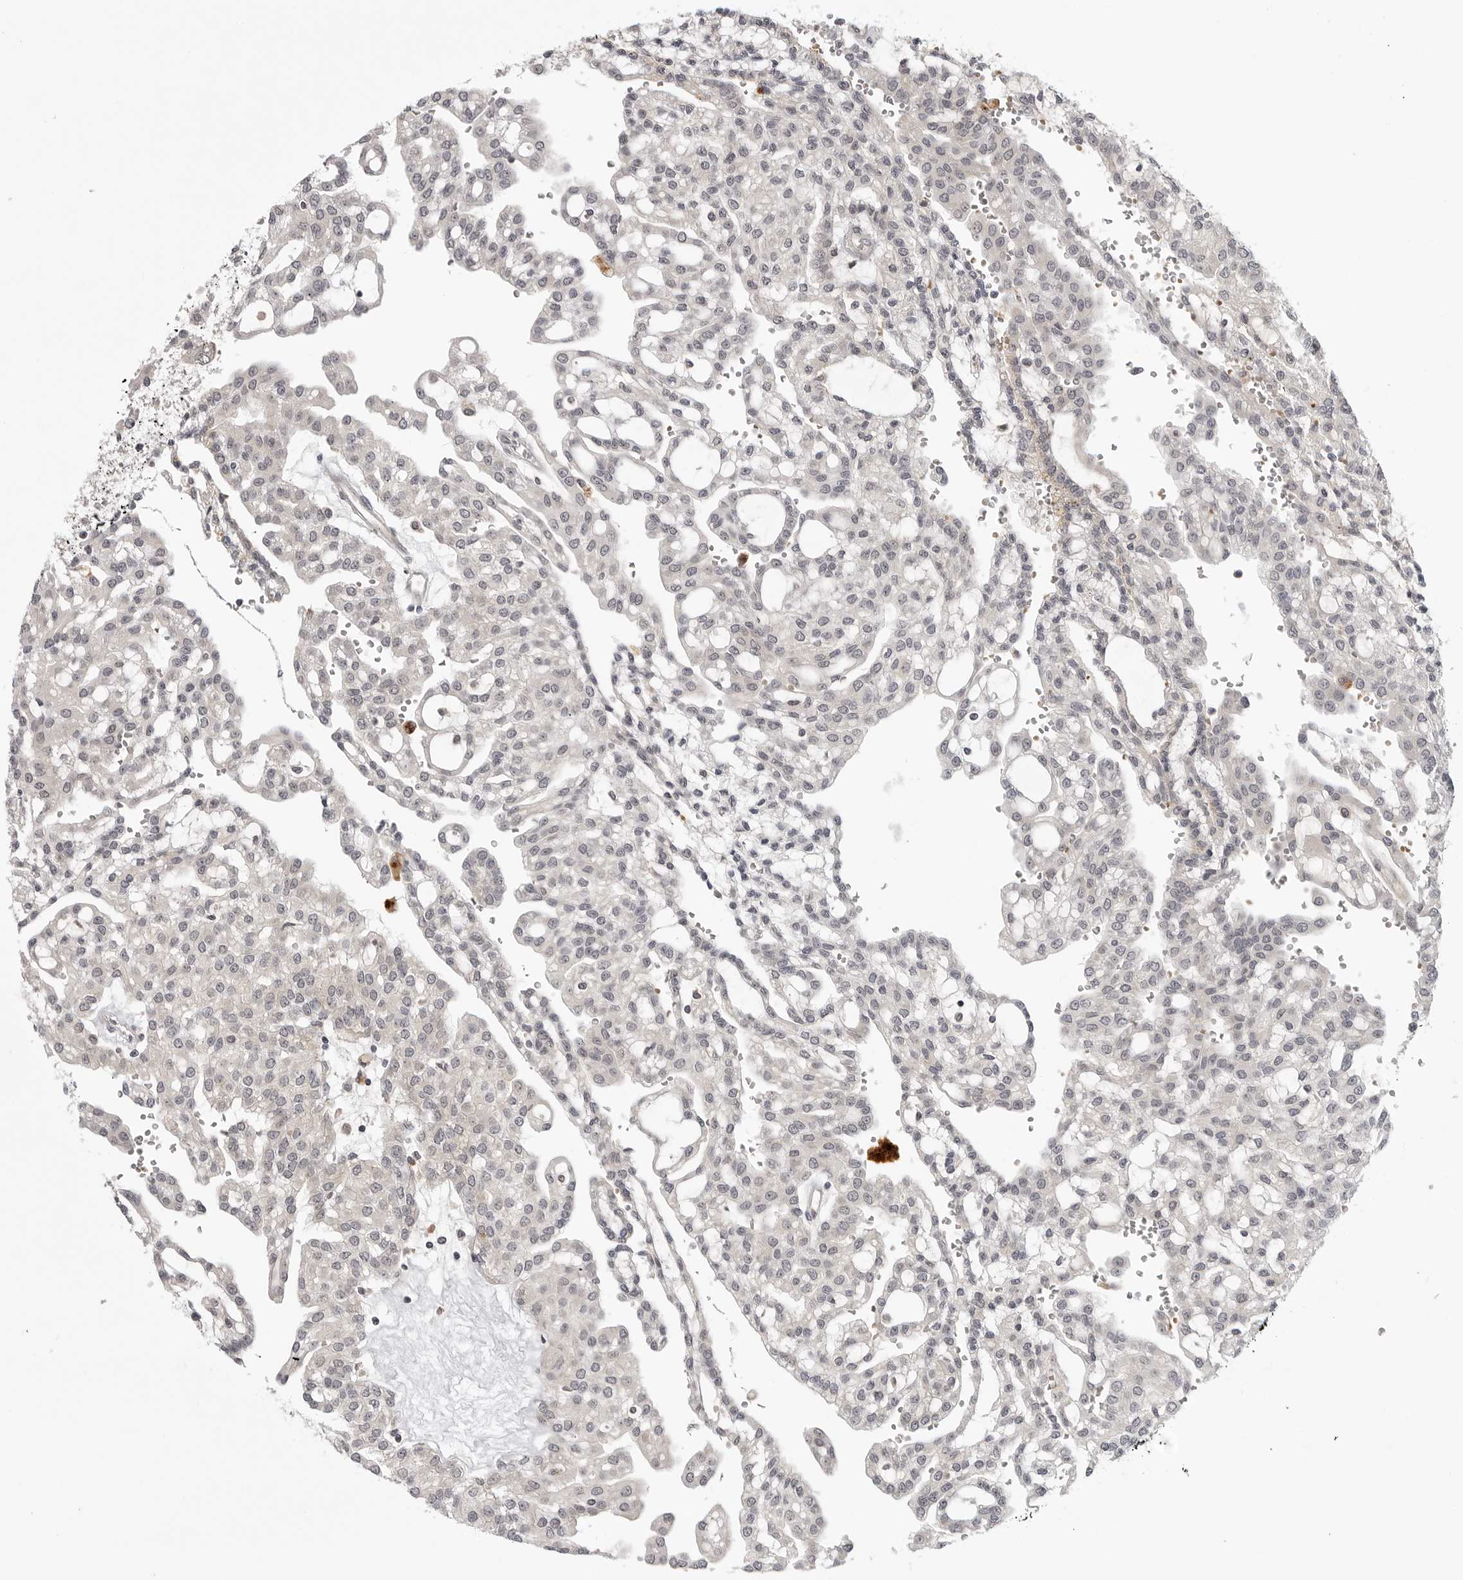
{"staining": {"intensity": "negative", "quantity": "none", "location": "none"}, "tissue": "renal cancer", "cell_type": "Tumor cells", "image_type": "cancer", "snomed": [{"axis": "morphology", "description": "Adenocarcinoma, NOS"}, {"axis": "topography", "description": "Kidney"}], "caption": "DAB immunohistochemical staining of renal cancer displays no significant positivity in tumor cells.", "gene": "CD300LD", "patient": {"sex": "male", "age": 63}}